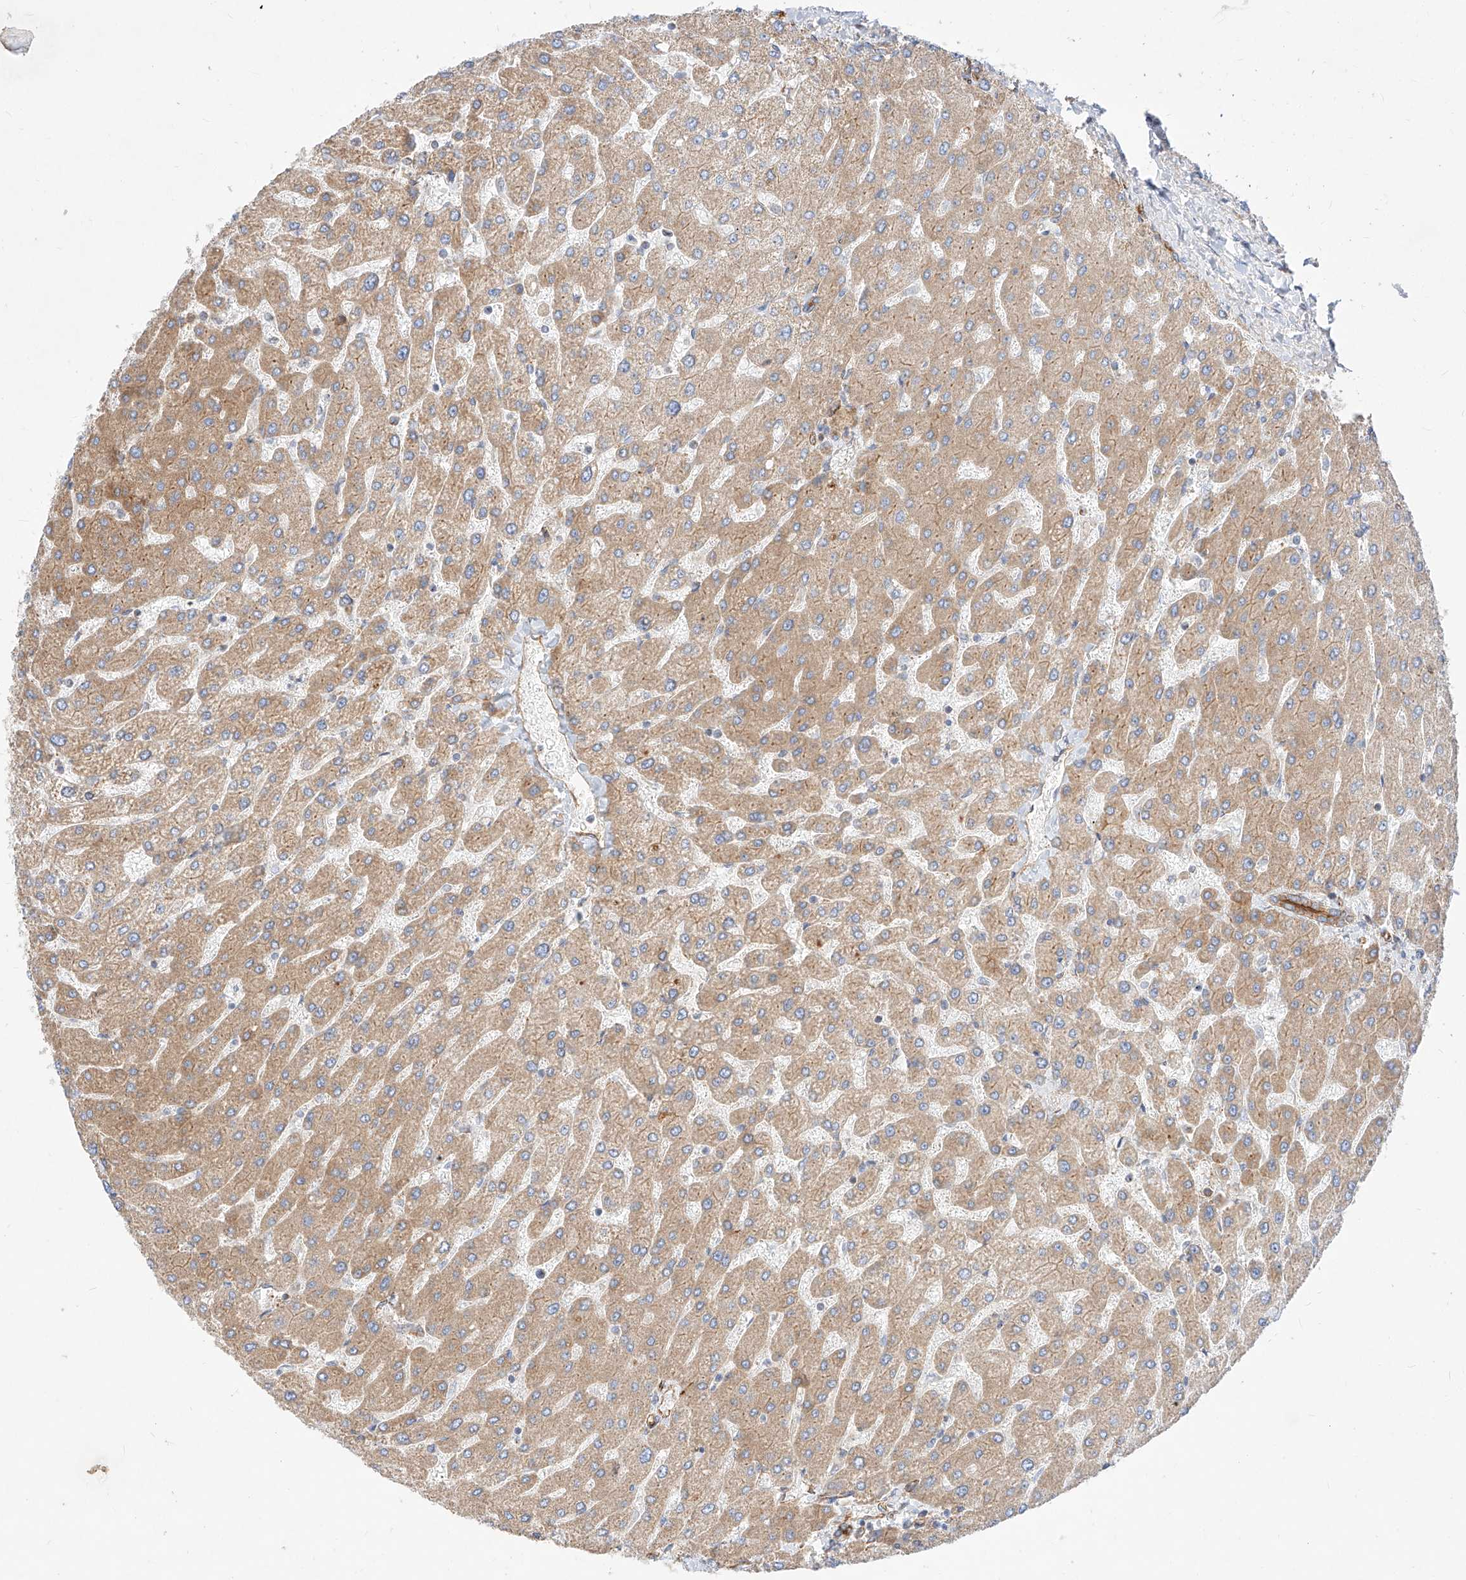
{"staining": {"intensity": "strong", "quantity": ">75%", "location": "cytoplasmic/membranous"}, "tissue": "liver", "cell_type": "Cholangiocytes", "image_type": "normal", "snomed": [{"axis": "morphology", "description": "Normal tissue, NOS"}, {"axis": "topography", "description": "Liver"}], "caption": "IHC (DAB) staining of unremarkable human liver shows strong cytoplasmic/membranous protein staining in approximately >75% of cholangiocytes. Using DAB (3,3'-diaminobenzidine) (brown) and hematoxylin (blue) stains, captured at high magnification using brightfield microscopy.", "gene": "CSGALNACT2", "patient": {"sex": "male", "age": 55}}